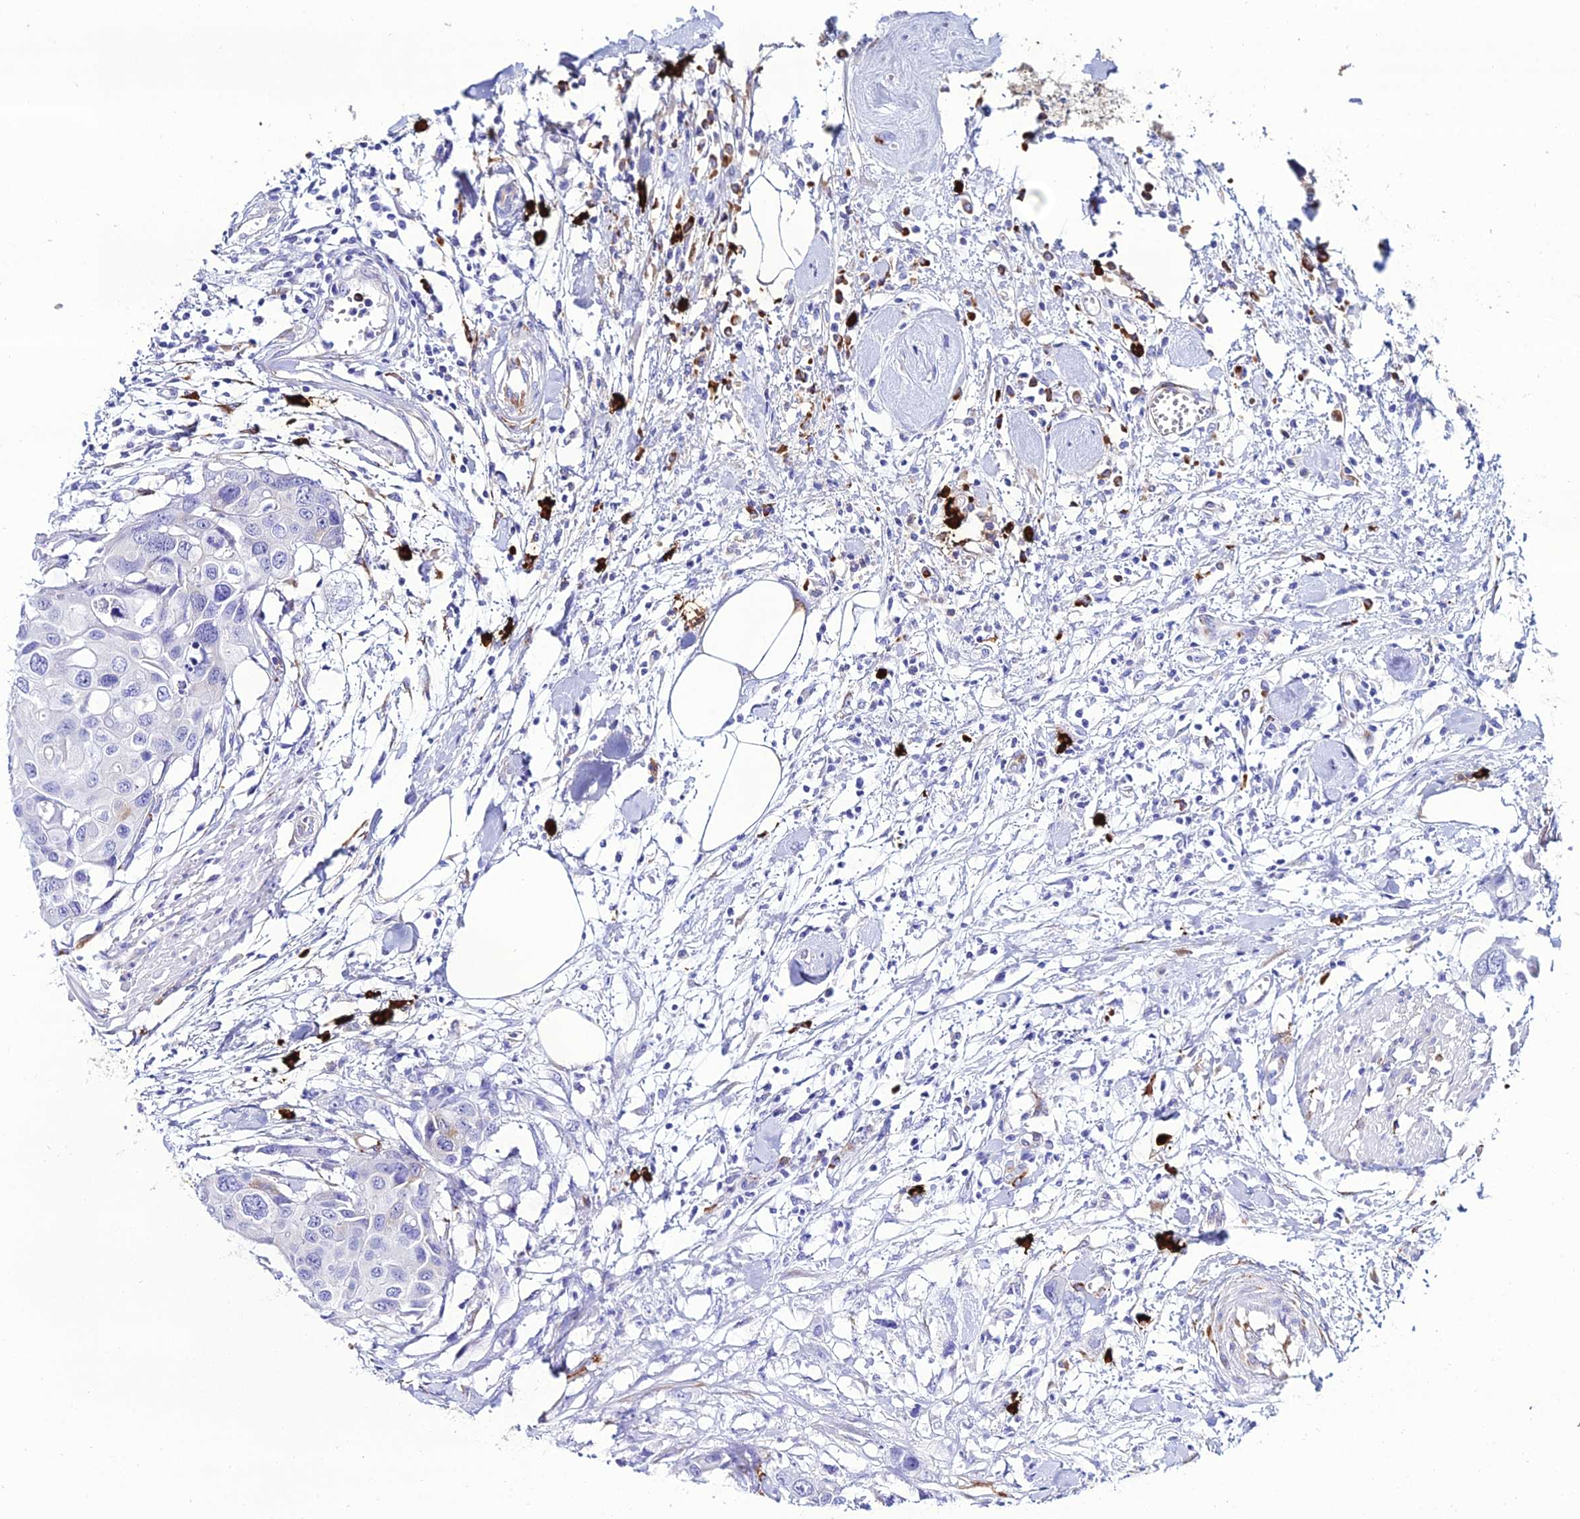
{"staining": {"intensity": "negative", "quantity": "none", "location": "none"}, "tissue": "colorectal cancer", "cell_type": "Tumor cells", "image_type": "cancer", "snomed": [{"axis": "morphology", "description": "Adenocarcinoma, NOS"}, {"axis": "topography", "description": "Colon"}], "caption": "Immunohistochemistry (IHC) micrograph of colorectal adenocarcinoma stained for a protein (brown), which exhibits no staining in tumor cells.", "gene": "TXNDC5", "patient": {"sex": "male", "age": 77}}